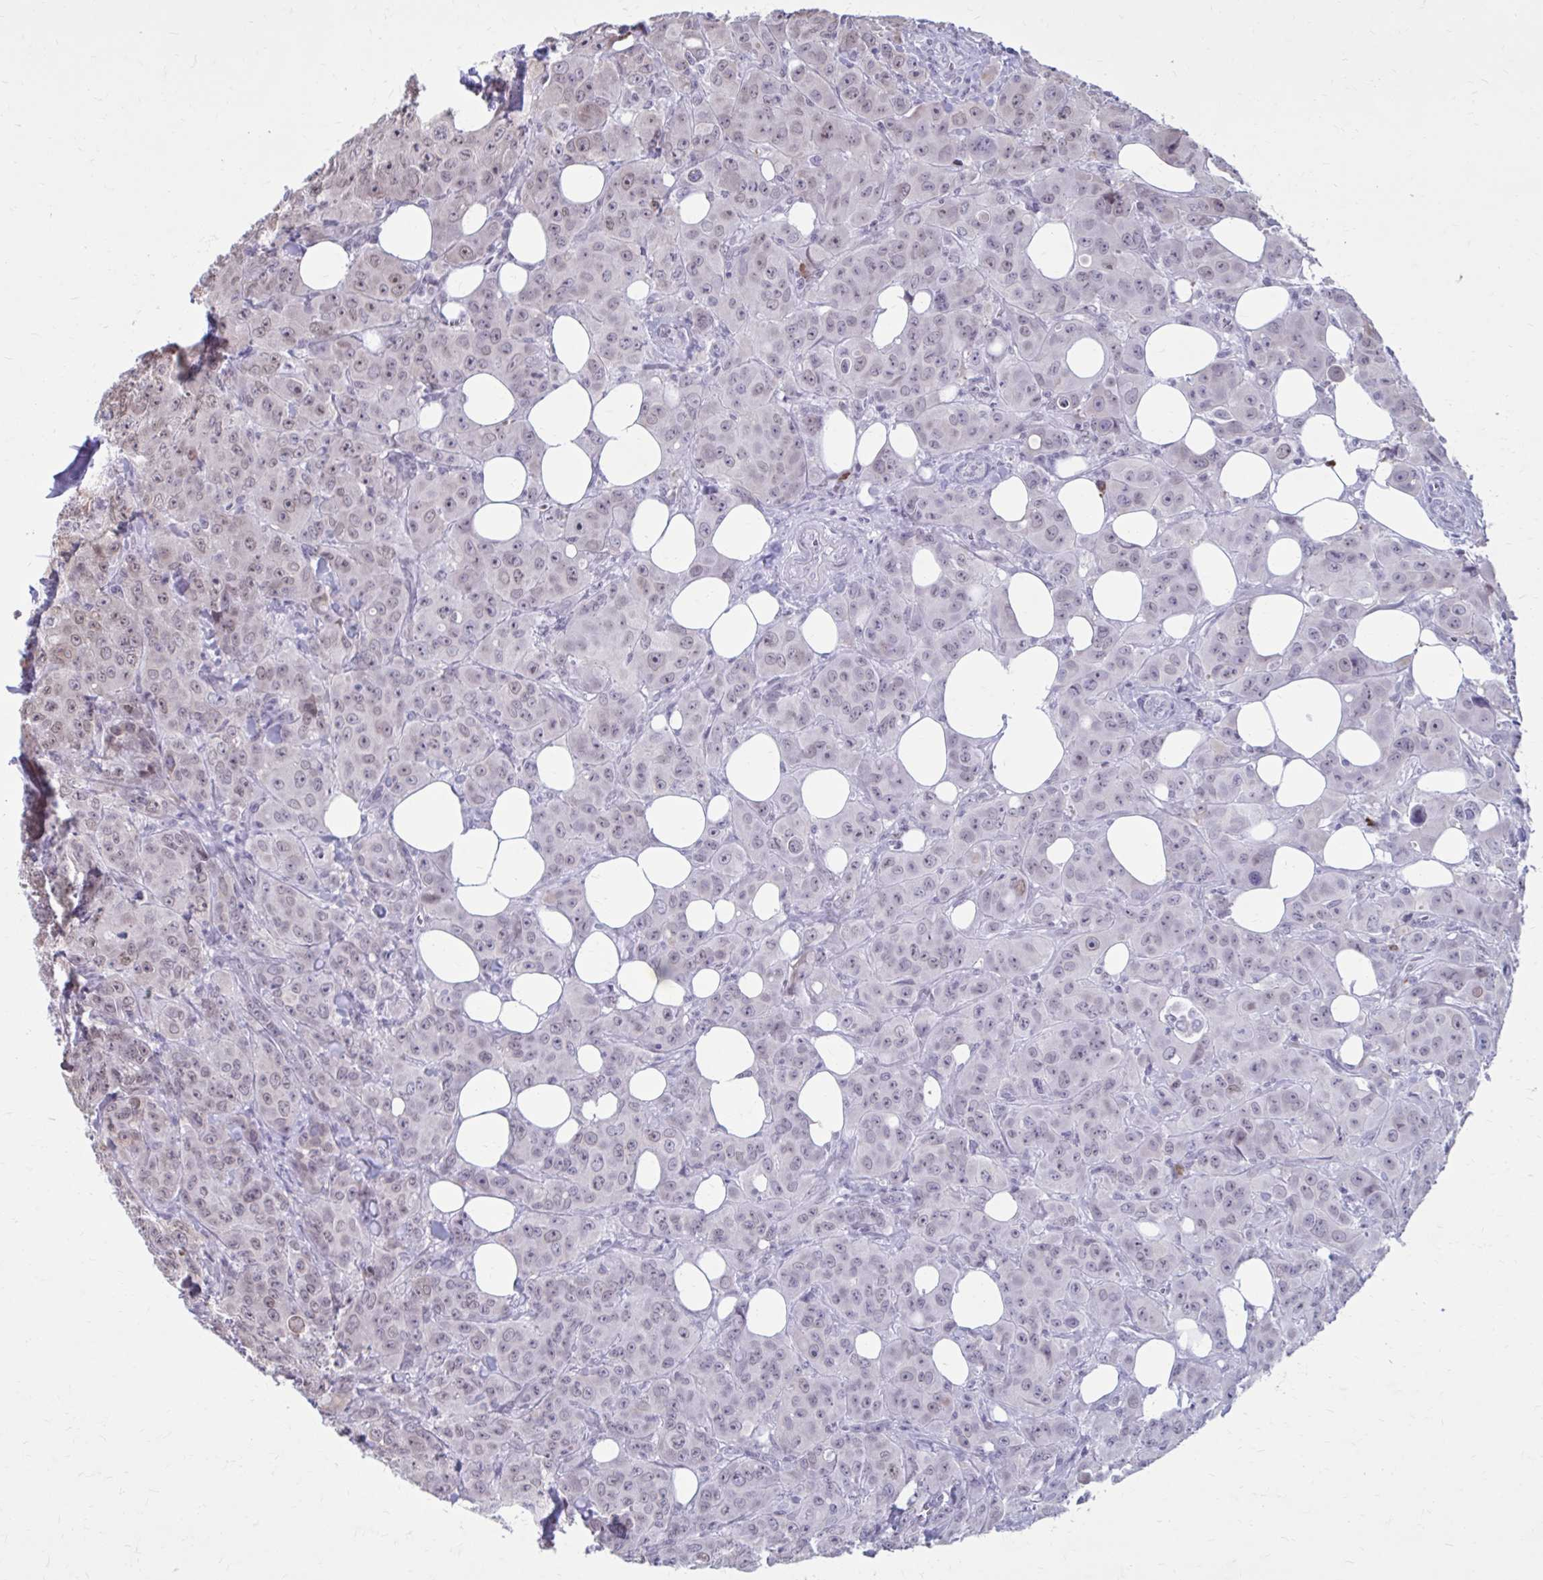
{"staining": {"intensity": "weak", "quantity": "25%-75%", "location": "nuclear"}, "tissue": "breast cancer", "cell_type": "Tumor cells", "image_type": "cancer", "snomed": [{"axis": "morphology", "description": "Normal tissue, NOS"}, {"axis": "morphology", "description": "Duct carcinoma"}, {"axis": "topography", "description": "Breast"}], "caption": "This is a histology image of immunohistochemistry staining of breast cancer, which shows weak staining in the nuclear of tumor cells.", "gene": "PROSER1", "patient": {"sex": "female", "age": 43}}